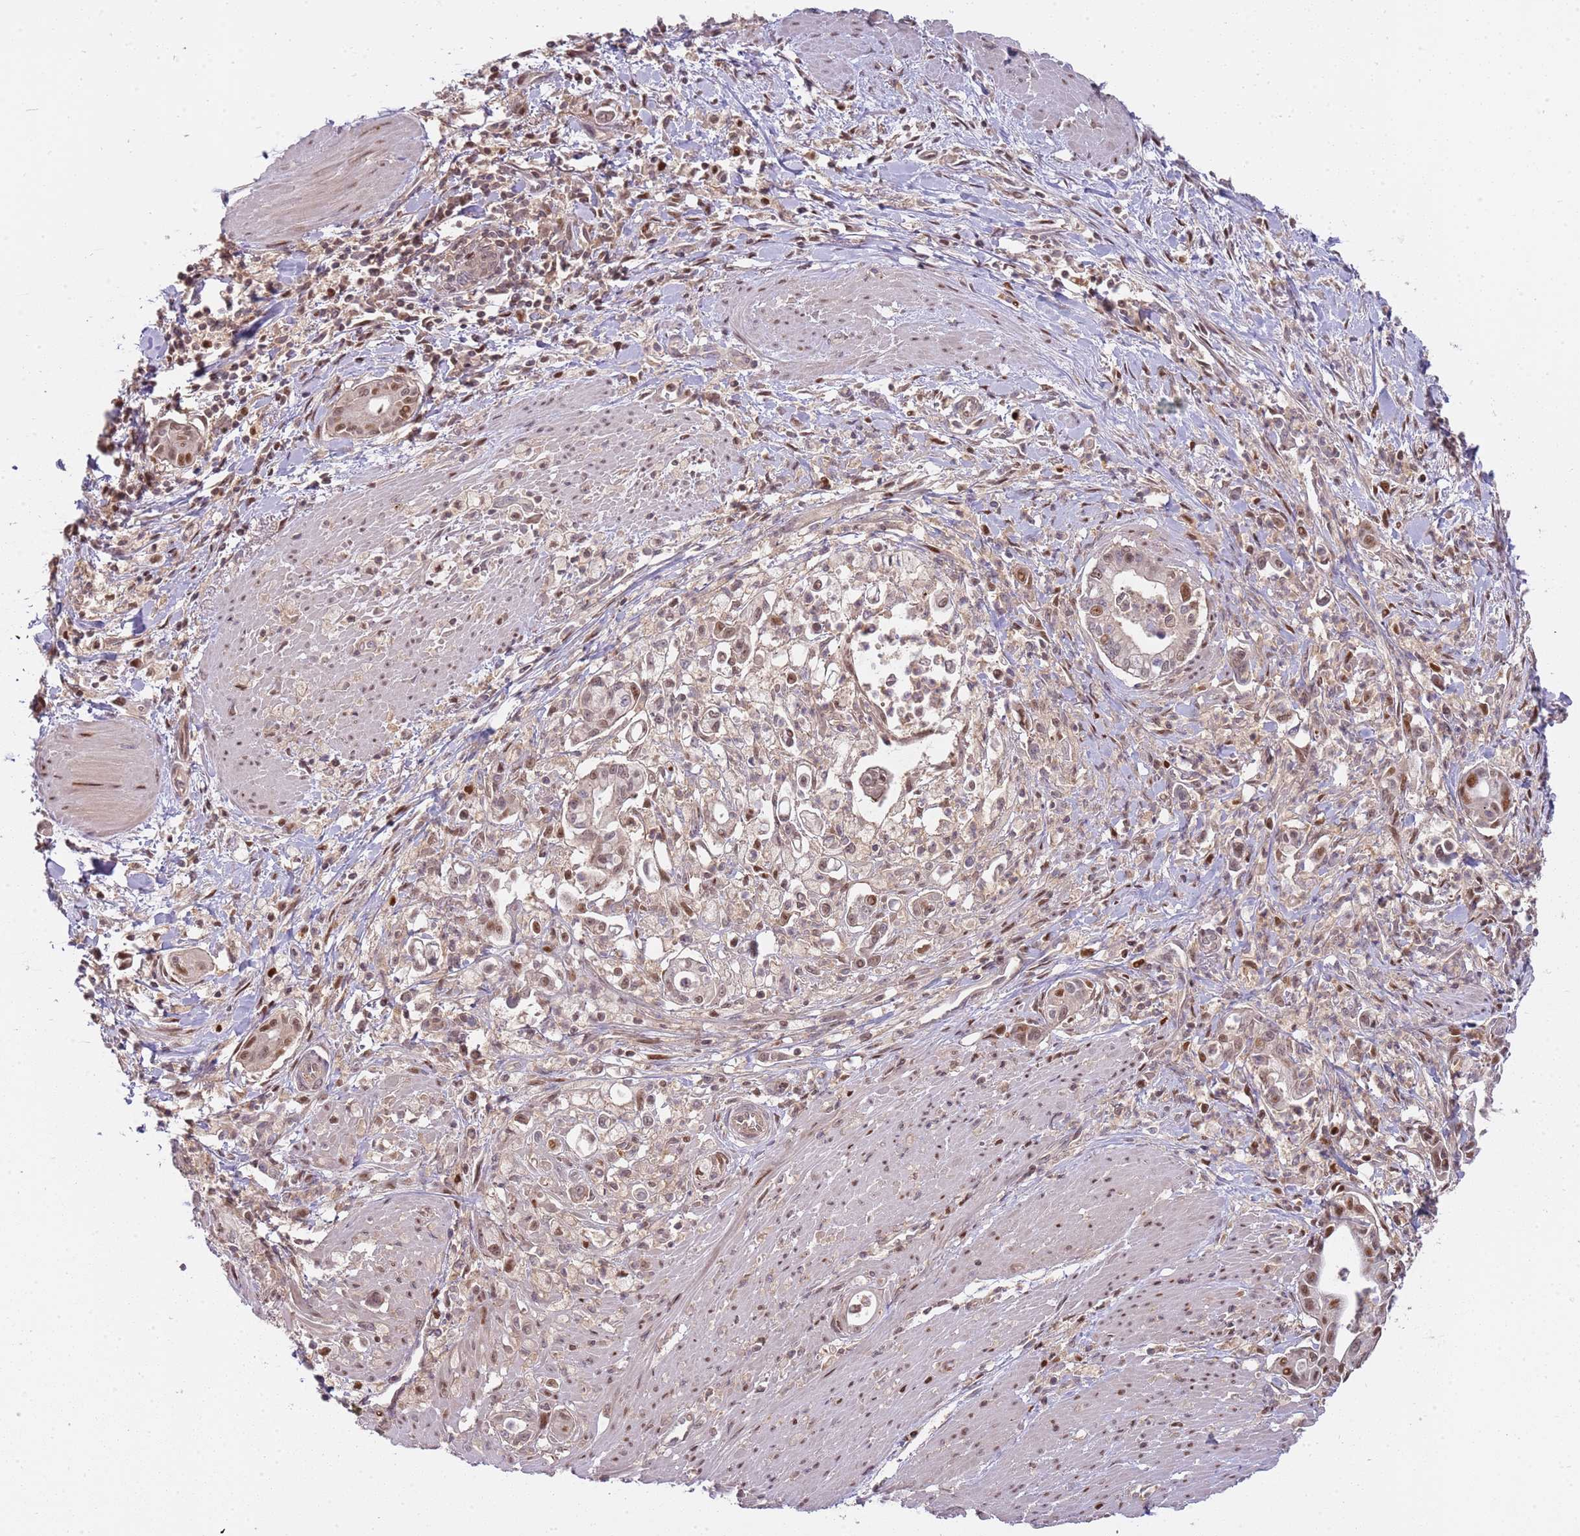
{"staining": {"intensity": "moderate", "quantity": "25%-75%", "location": "nuclear"}, "tissue": "pancreatic cancer", "cell_type": "Tumor cells", "image_type": "cancer", "snomed": [{"axis": "morphology", "description": "Adenocarcinoma, NOS"}, {"axis": "topography", "description": "Pancreas"}], "caption": "Immunohistochemical staining of human adenocarcinoma (pancreatic) exhibits moderate nuclear protein expression in approximately 25%-75% of tumor cells.", "gene": "GSTO2", "patient": {"sex": "male", "age": 78}}